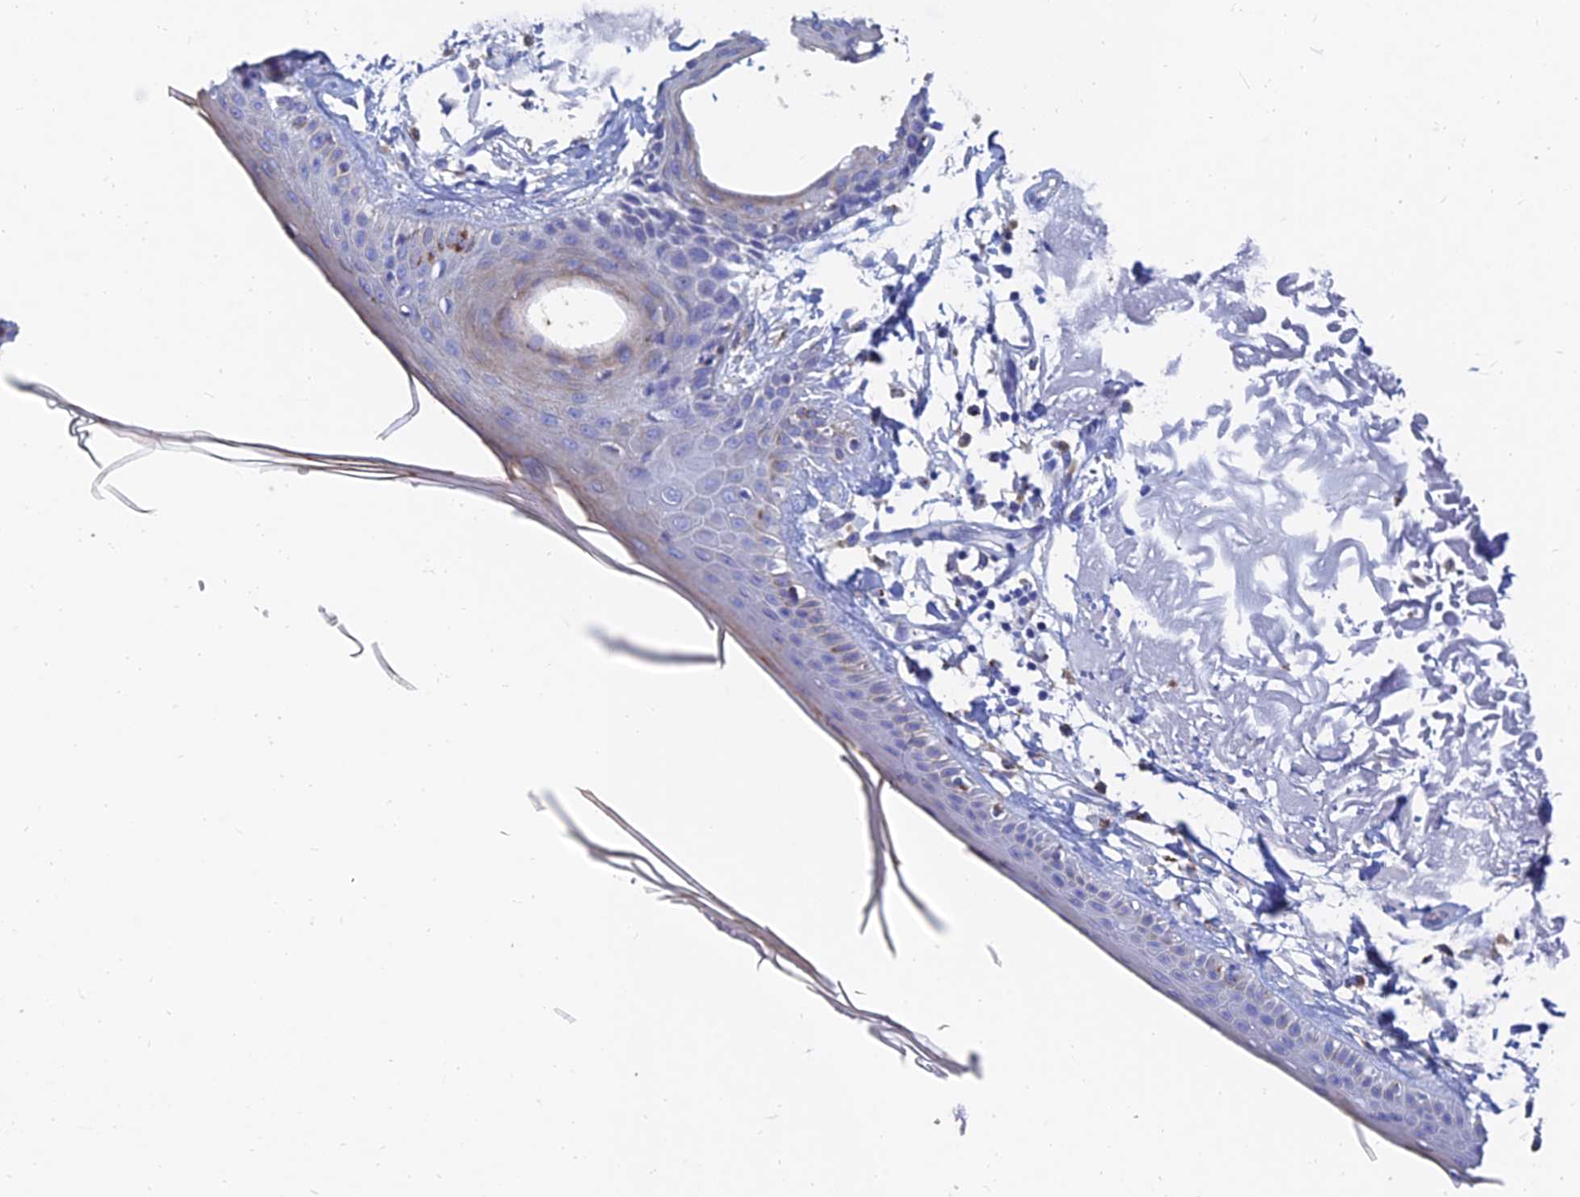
{"staining": {"intensity": "negative", "quantity": "none", "location": "none"}, "tissue": "skin", "cell_type": "Fibroblasts", "image_type": "normal", "snomed": [{"axis": "morphology", "description": "Normal tissue, NOS"}, {"axis": "topography", "description": "Skin"}, {"axis": "topography", "description": "Skeletal muscle"}], "caption": "High power microscopy image of an immunohistochemistry photomicrograph of benign skin, revealing no significant staining in fibroblasts.", "gene": "SPNS1", "patient": {"sex": "male", "age": 83}}